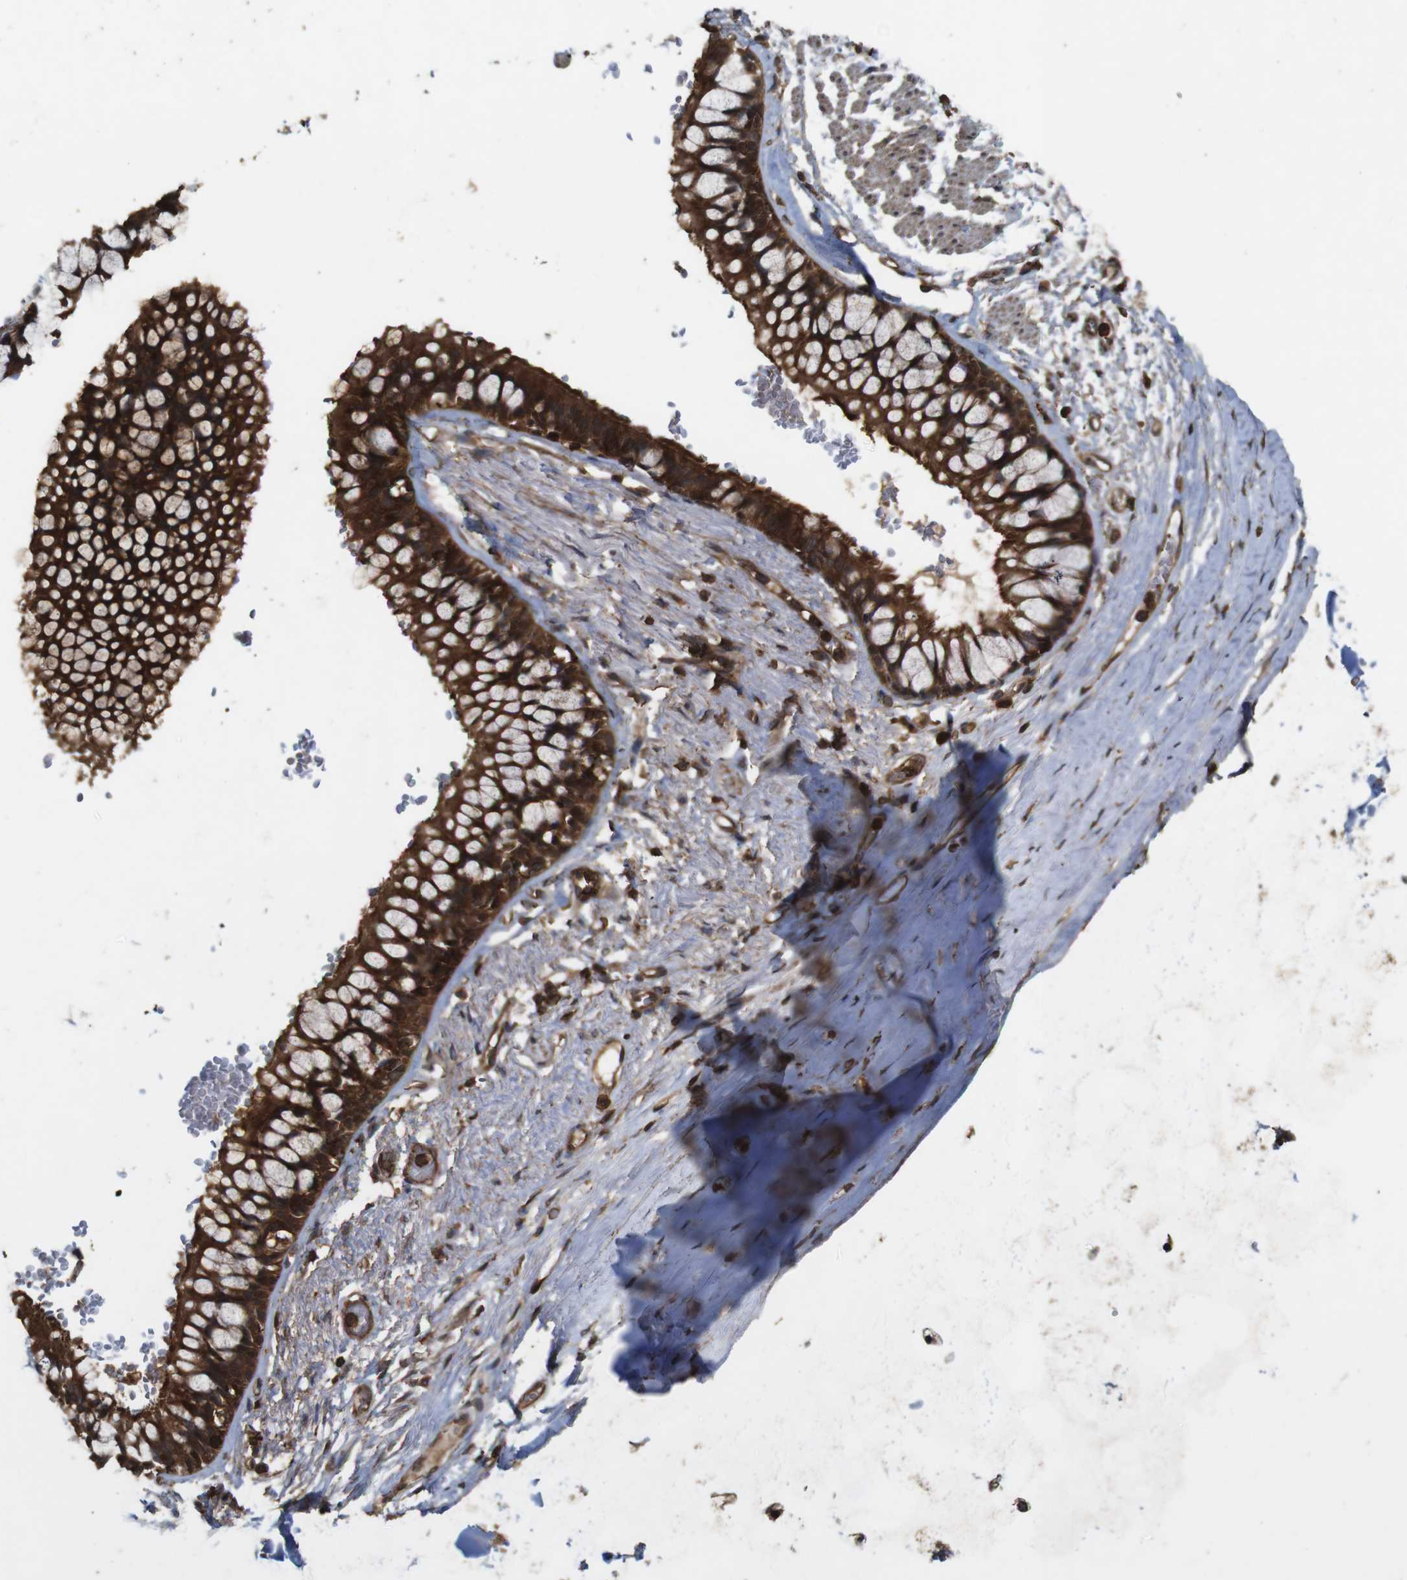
{"staining": {"intensity": "moderate", "quantity": ">75%", "location": "cytoplasmic/membranous"}, "tissue": "adipose tissue", "cell_type": "Adipocytes", "image_type": "normal", "snomed": [{"axis": "morphology", "description": "Normal tissue, NOS"}, {"axis": "topography", "description": "Cartilage tissue"}, {"axis": "topography", "description": "Bronchus"}], "caption": "Adipose tissue stained for a protein (brown) exhibits moderate cytoplasmic/membranous positive staining in about >75% of adipocytes.", "gene": "BAG4", "patient": {"sex": "female", "age": 73}}